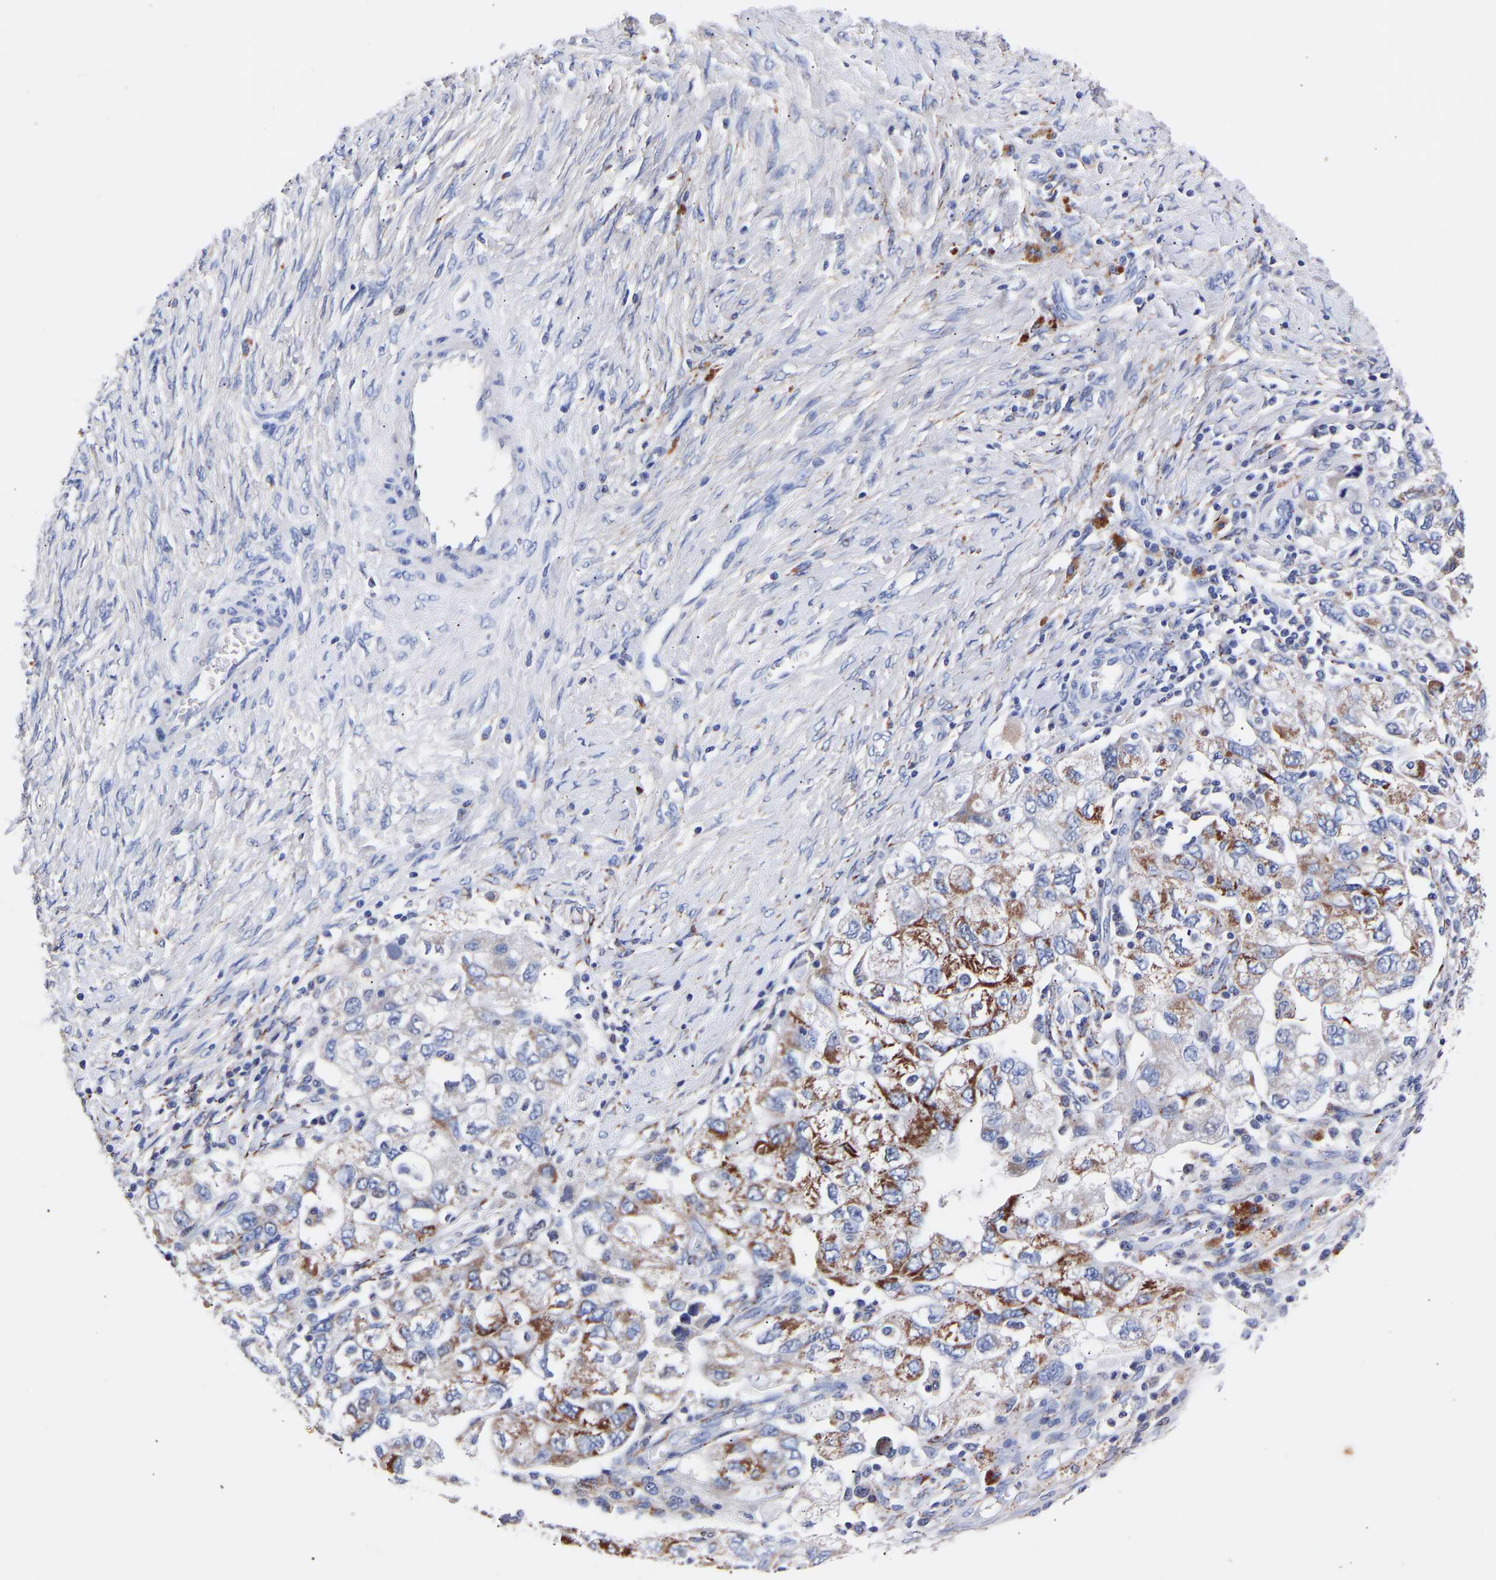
{"staining": {"intensity": "moderate", "quantity": "25%-75%", "location": "cytoplasmic/membranous"}, "tissue": "ovarian cancer", "cell_type": "Tumor cells", "image_type": "cancer", "snomed": [{"axis": "morphology", "description": "Carcinoma, NOS"}, {"axis": "morphology", "description": "Cystadenocarcinoma, serous, NOS"}, {"axis": "topography", "description": "Ovary"}], "caption": "Human ovarian cancer stained with a brown dye exhibits moderate cytoplasmic/membranous positive expression in approximately 25%-75% of tumor cells.", "gene": "SEM1", "patient": {"sex": "female", "age": 69}}